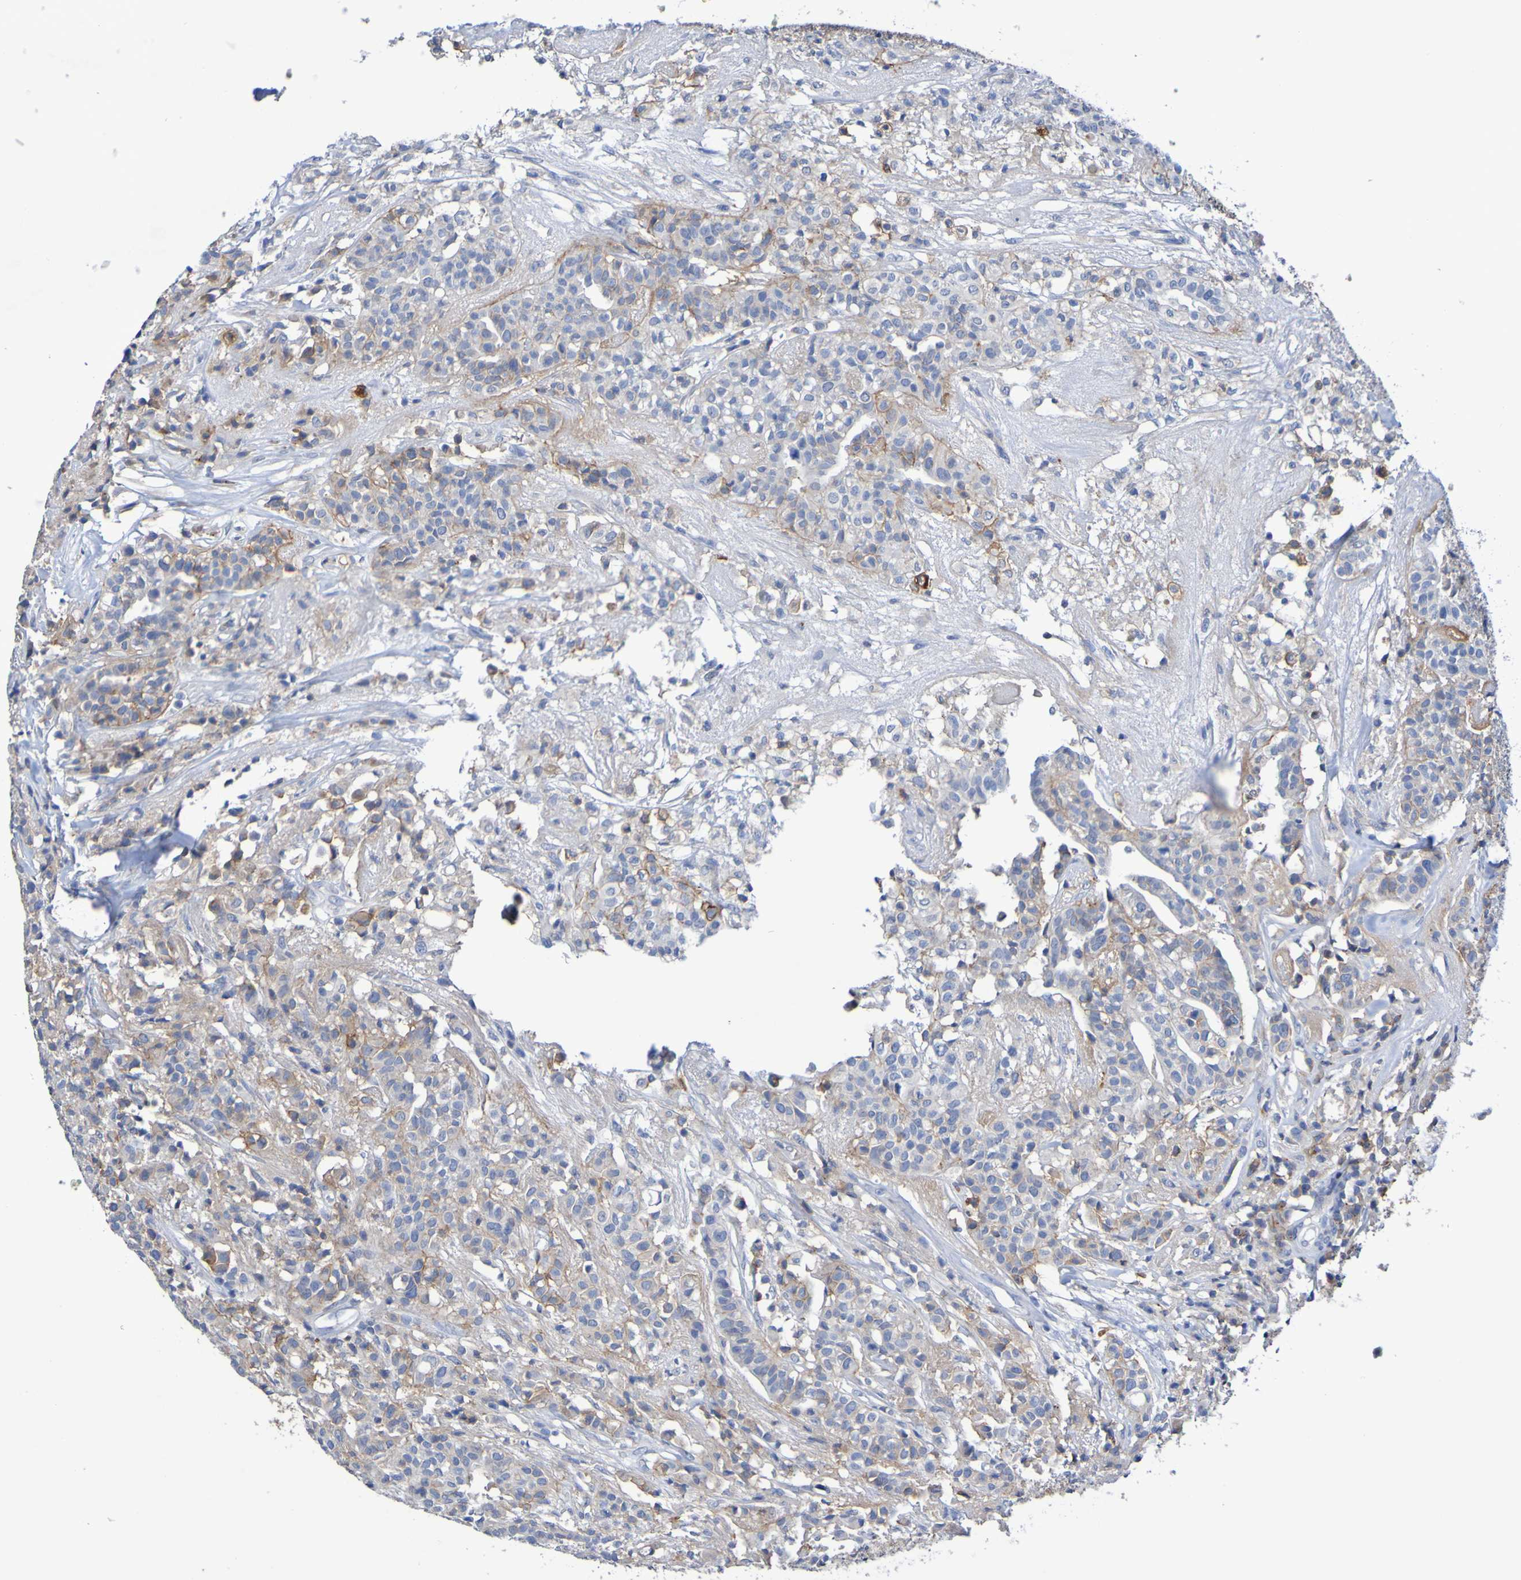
{"staining": {"intensity": "weak", "quantity": "25%-75%", "location": "cytoplasmic/membranous"}, "tissue": "head and neck cancer", "cell_type": "Tumor cells", "image_type": "cancer", "snomed": [{"axis": "morphology", "description": "Adenocarcinoma, NOS"}, {"axis": "topography", "description": "Salivary gland"}, {"axis": "topography", "description": "Head-Neck"}], "caption": "Weak cytoplasmic/membranous protein staining is seen in approximately 25%-75% of tumor cells in head and neck adenocarcinoma.", "gene": "SLC3A2", "patient": {"sex": "female", "age": 65}}